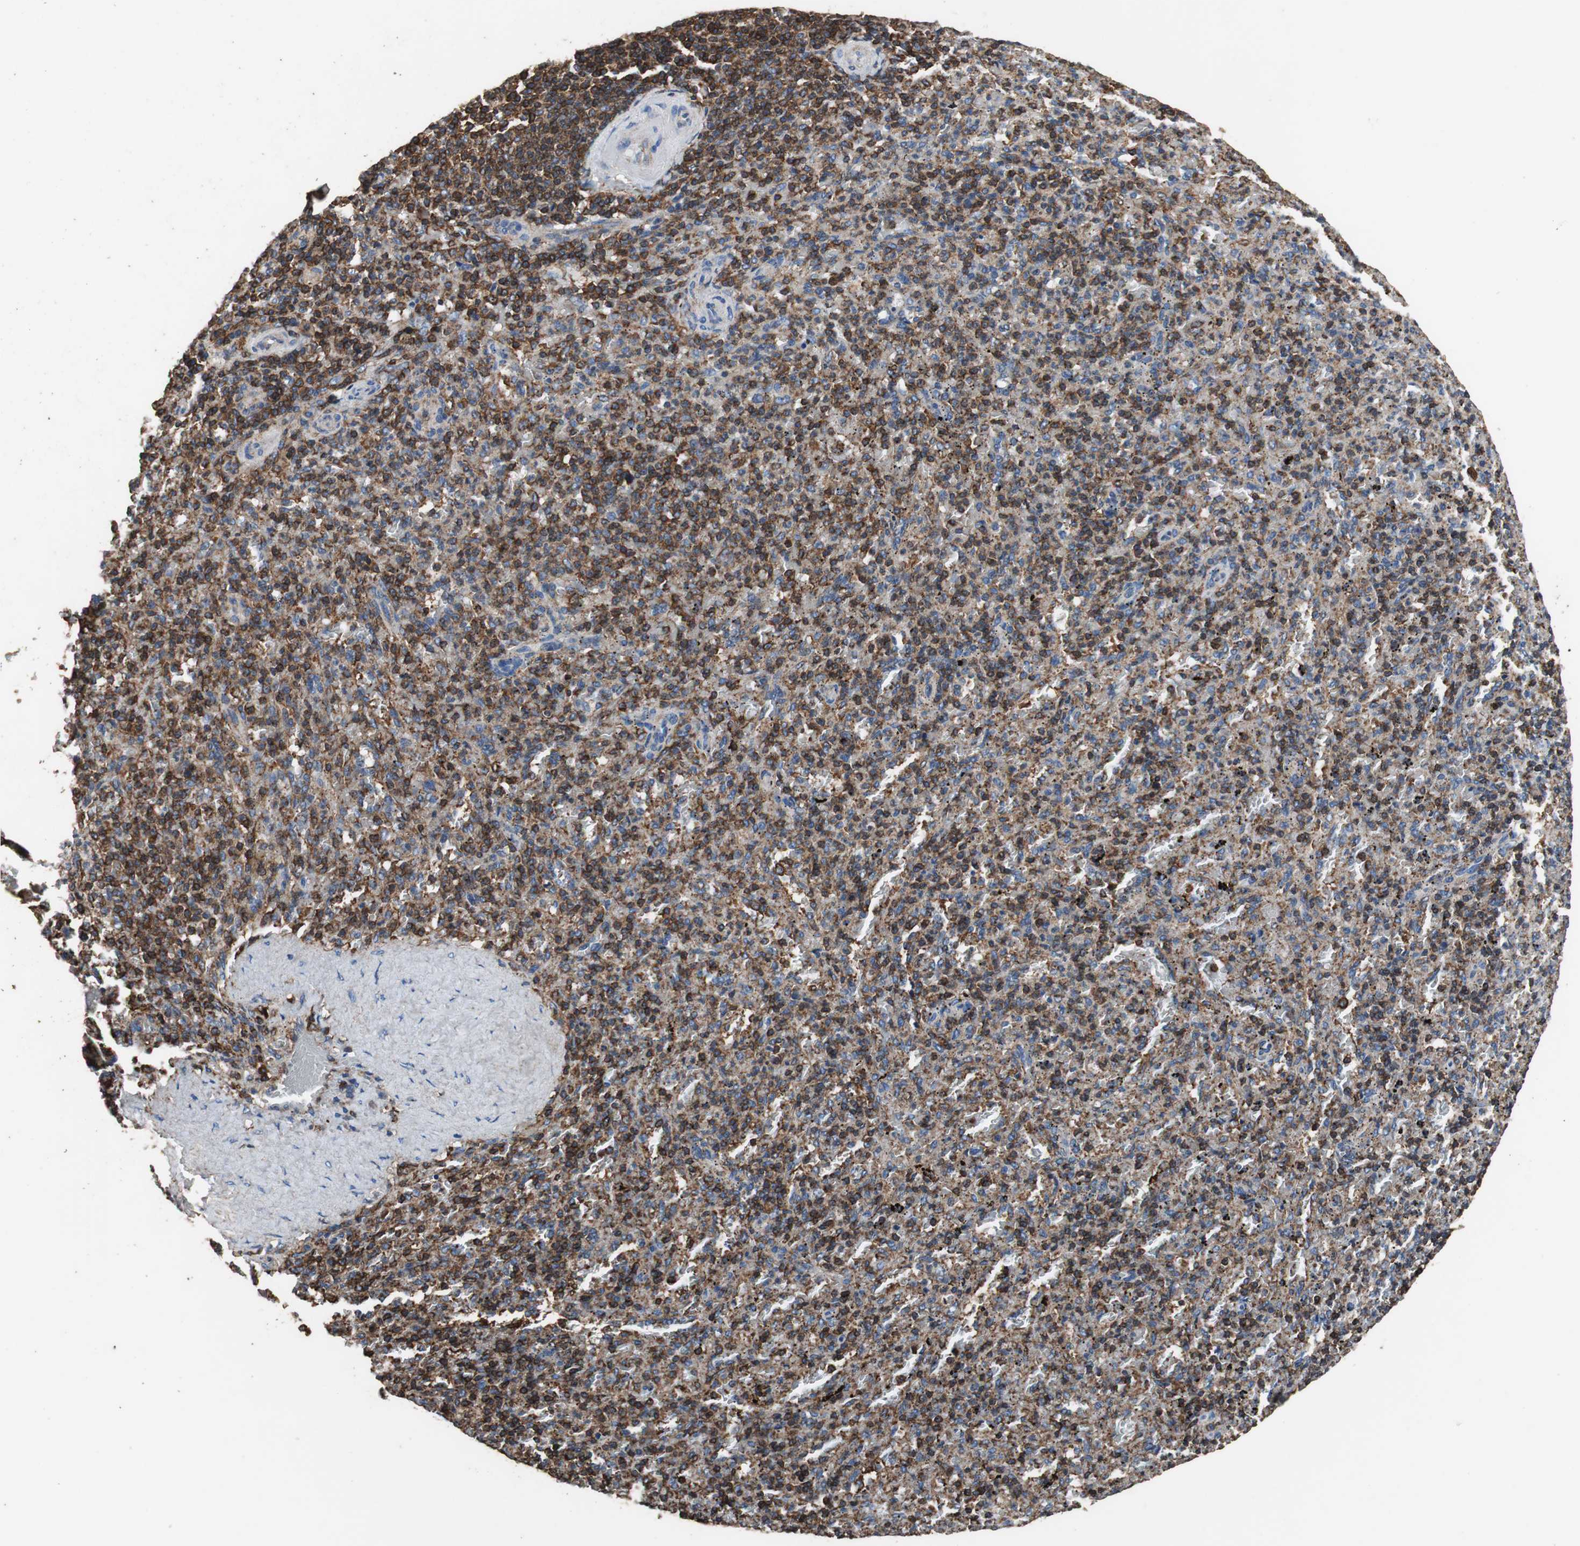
{"staining": {"intensity": "strong", "quantity": "25%-75%", "location": "cytoplasmic/membranous"}, "tissue": "spleen", "cell_type": "Cells in red pulp", "image_type": "normal", "snomed": [{"axis": "morphology", "description": "Normal tissue, NOS"}, {"axis": "topography", "description": "Spleen"}], "caption": "Protein positivity by immunohistochemistry exhibits strong cytoplasmic/membranous expression in approximately 25%-75% of cells in red pulp in normal spleen.", "gene": "PRKRA", "patient": {"sex": "female", "age": 43}}